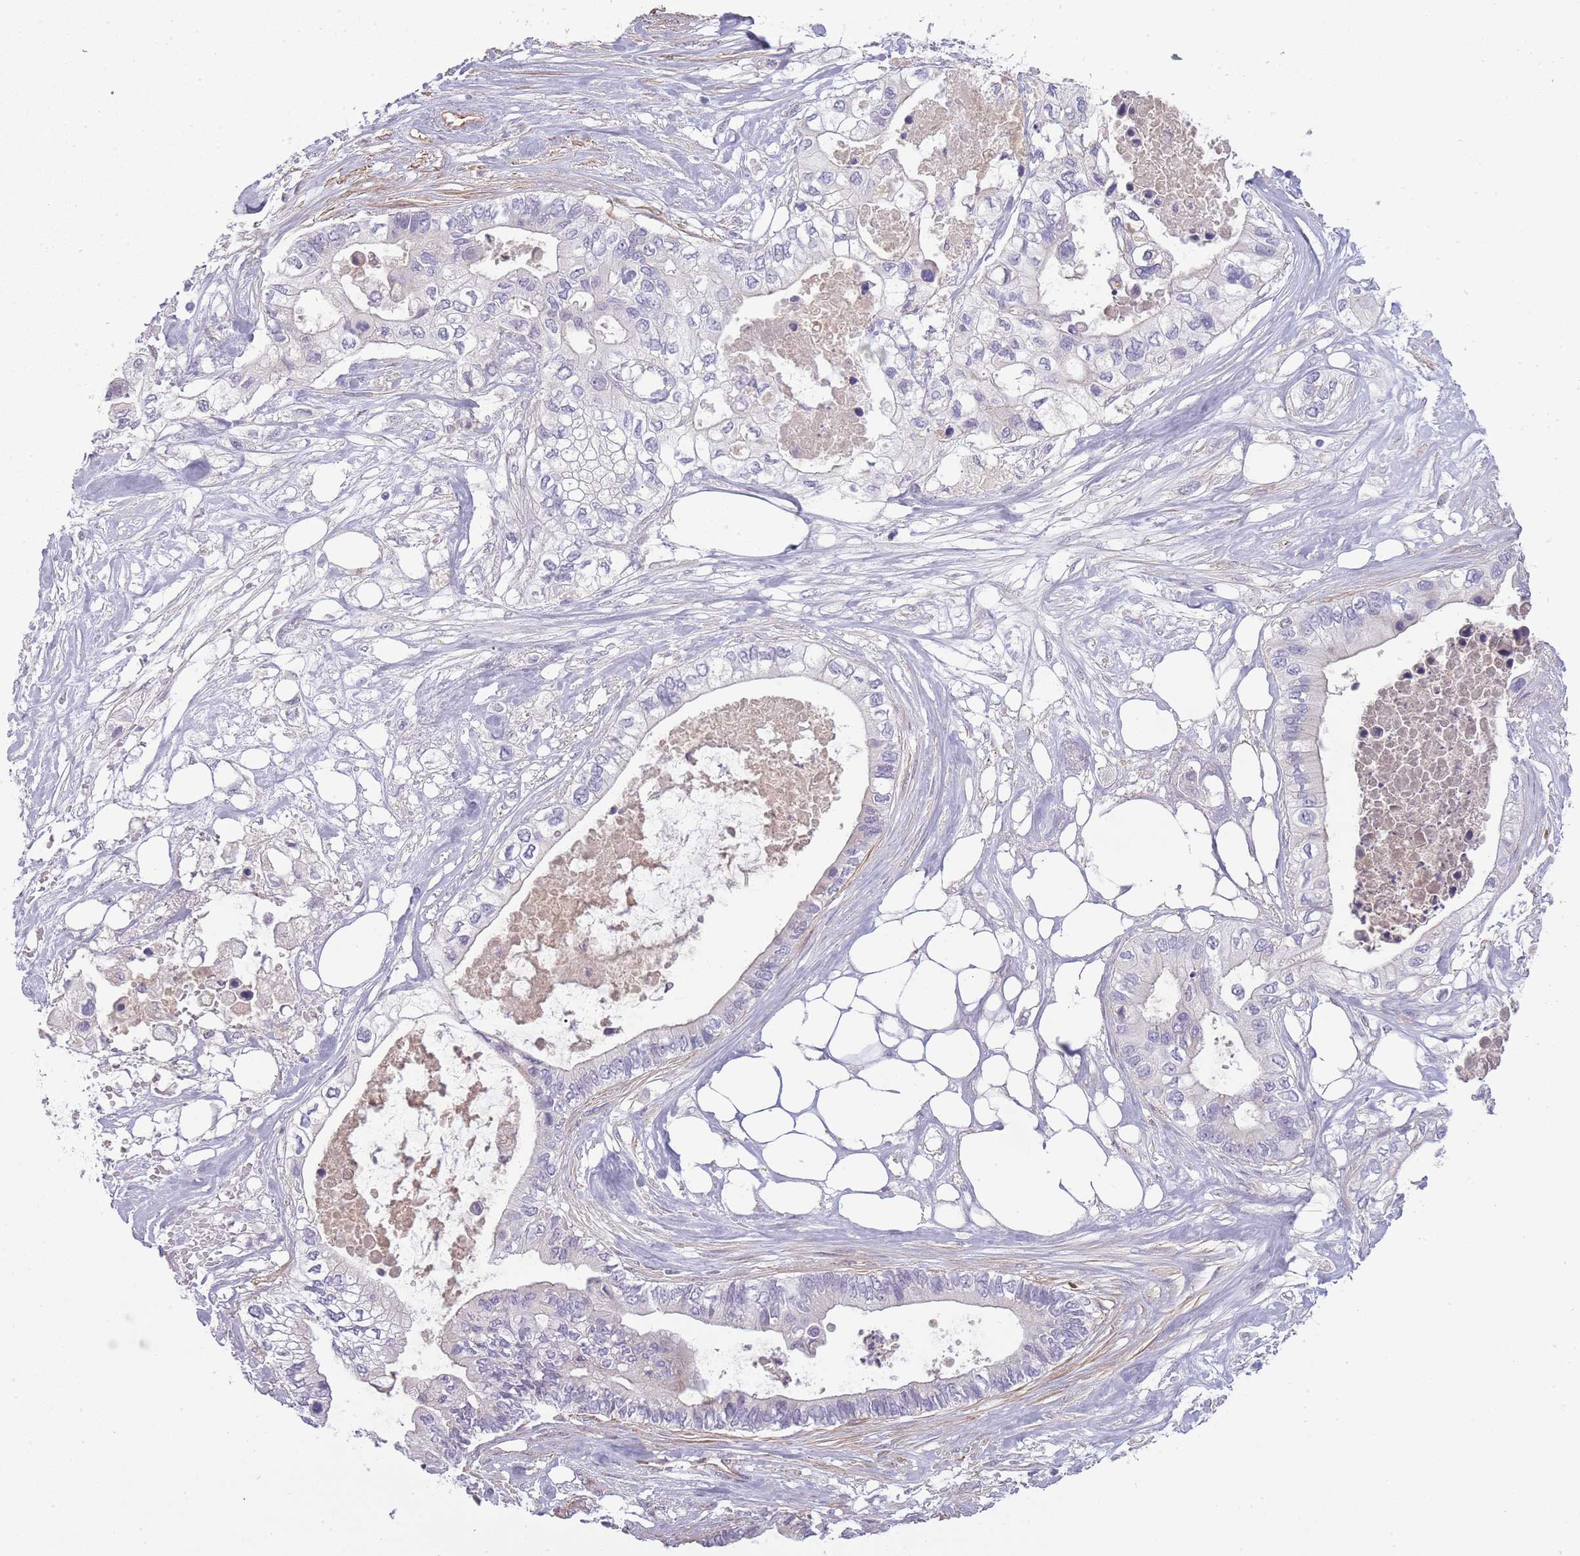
{"staining": {"intensity": "negative", "quantity": "none", "location": "none"}, "tissue": "pancreatic cancer", "cell_type": "Tumor cells", "image_type": "cancer", "snomed": [{"axis": "morphology", "description": "Adenocarcinoma, NOS"}, {"axis": "topography", "description": "Pancreas"}], "caption": "The image displays no staining of tumor cells in pancreatic cancer (adenocarcinoma).", "gene": "SLC8A2", "patient": {"sex": "female", "age": 63}}